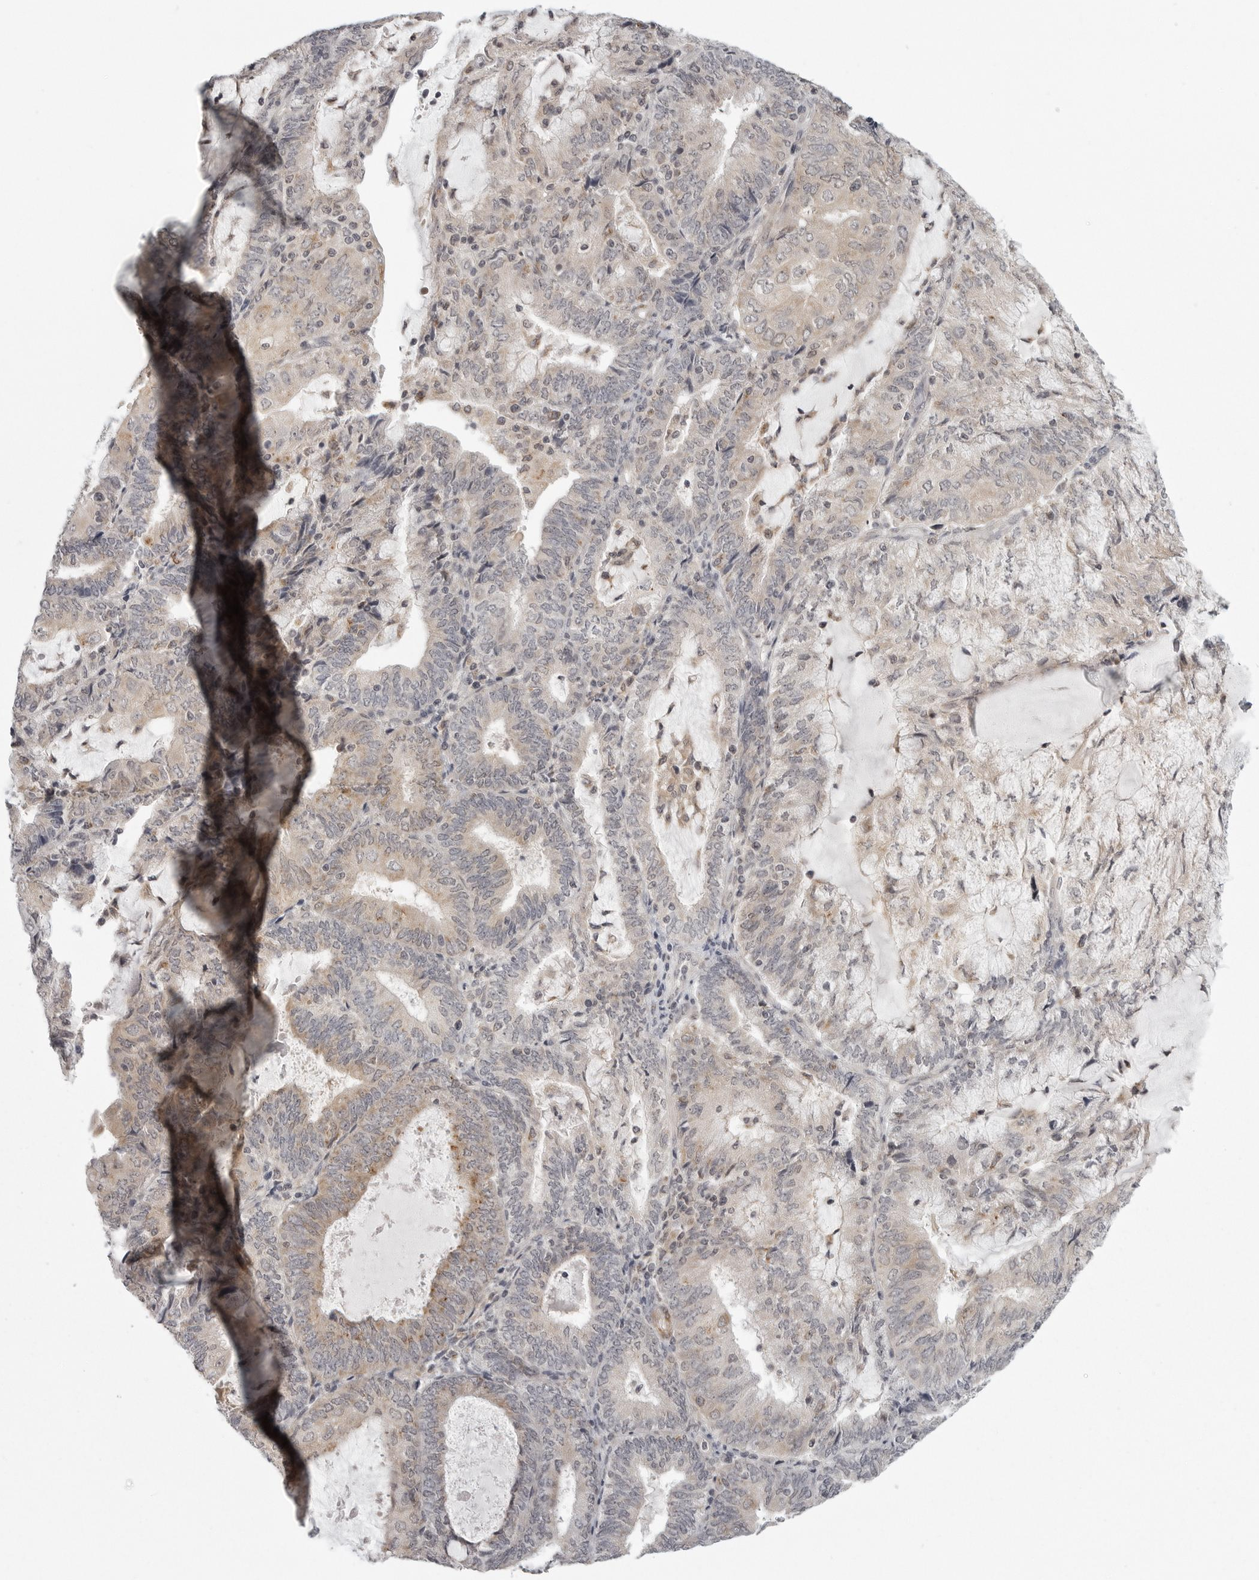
{"staining": {"intensity": "weak", "quantity": "25%-75%", "location": "cytoplasmic/membranous"}, "tissue": "endometrial cancer", "cell_type": "Tumor cells", "image_type": "cancer", "snomed": [{"axis": "morphology", "description": "Adenocarcinoma, NOS"}, {"axis": "topography", "description": "Endometrium"}], "caption": "Weak cytoplasmic/membranous staining is appreciated in about 25%-75% of tumor cells in endometrial cancer (adenocarcinoma).", "gene": "TUT4", "patient": {"sex": "female", "age": 81}}